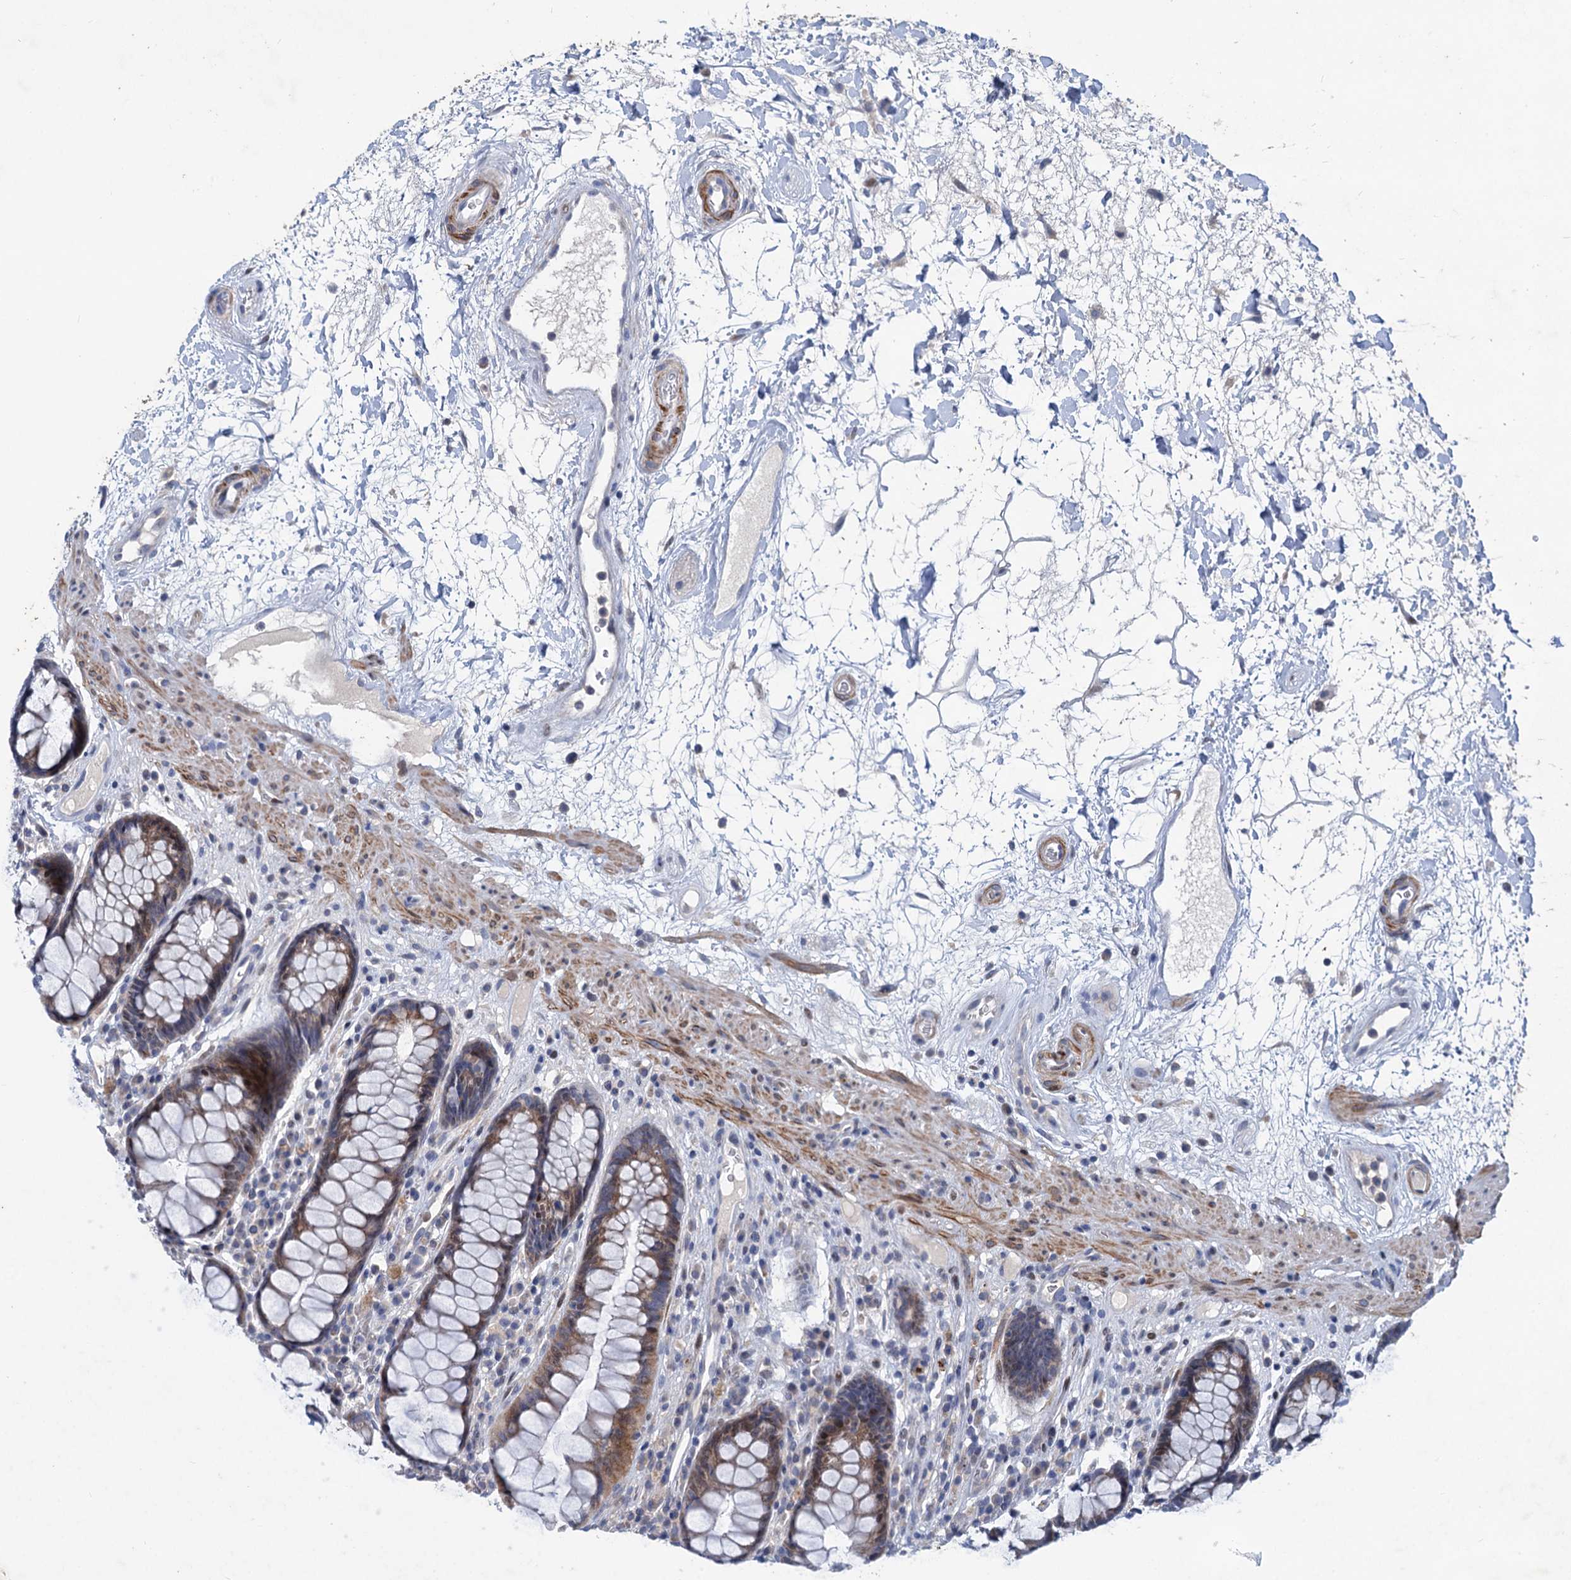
{"staining": {"intensity": "moderate", "quantity": "<25%", "location": "cytoplasmic/membranous,nuclear"}, "tissue": "rectum", "cell_type": "Glandular cells", "image_type": "normal", "snomed": [{"axis": "morphology", "description": "Normal tissue, NOS"}, {"axis": "topography", "description": "Rectum"}], "caption": "Immunohistochemistry (IHC) histopathology image of normal human rectum stained for a protein (brown), which displays low levels of moderate cytoplasmic/membranous,nuclear expression in approximately <25% of glandular cells.", "gene": "ESYT3", "patient": {"sex": "male", "age": 64}}